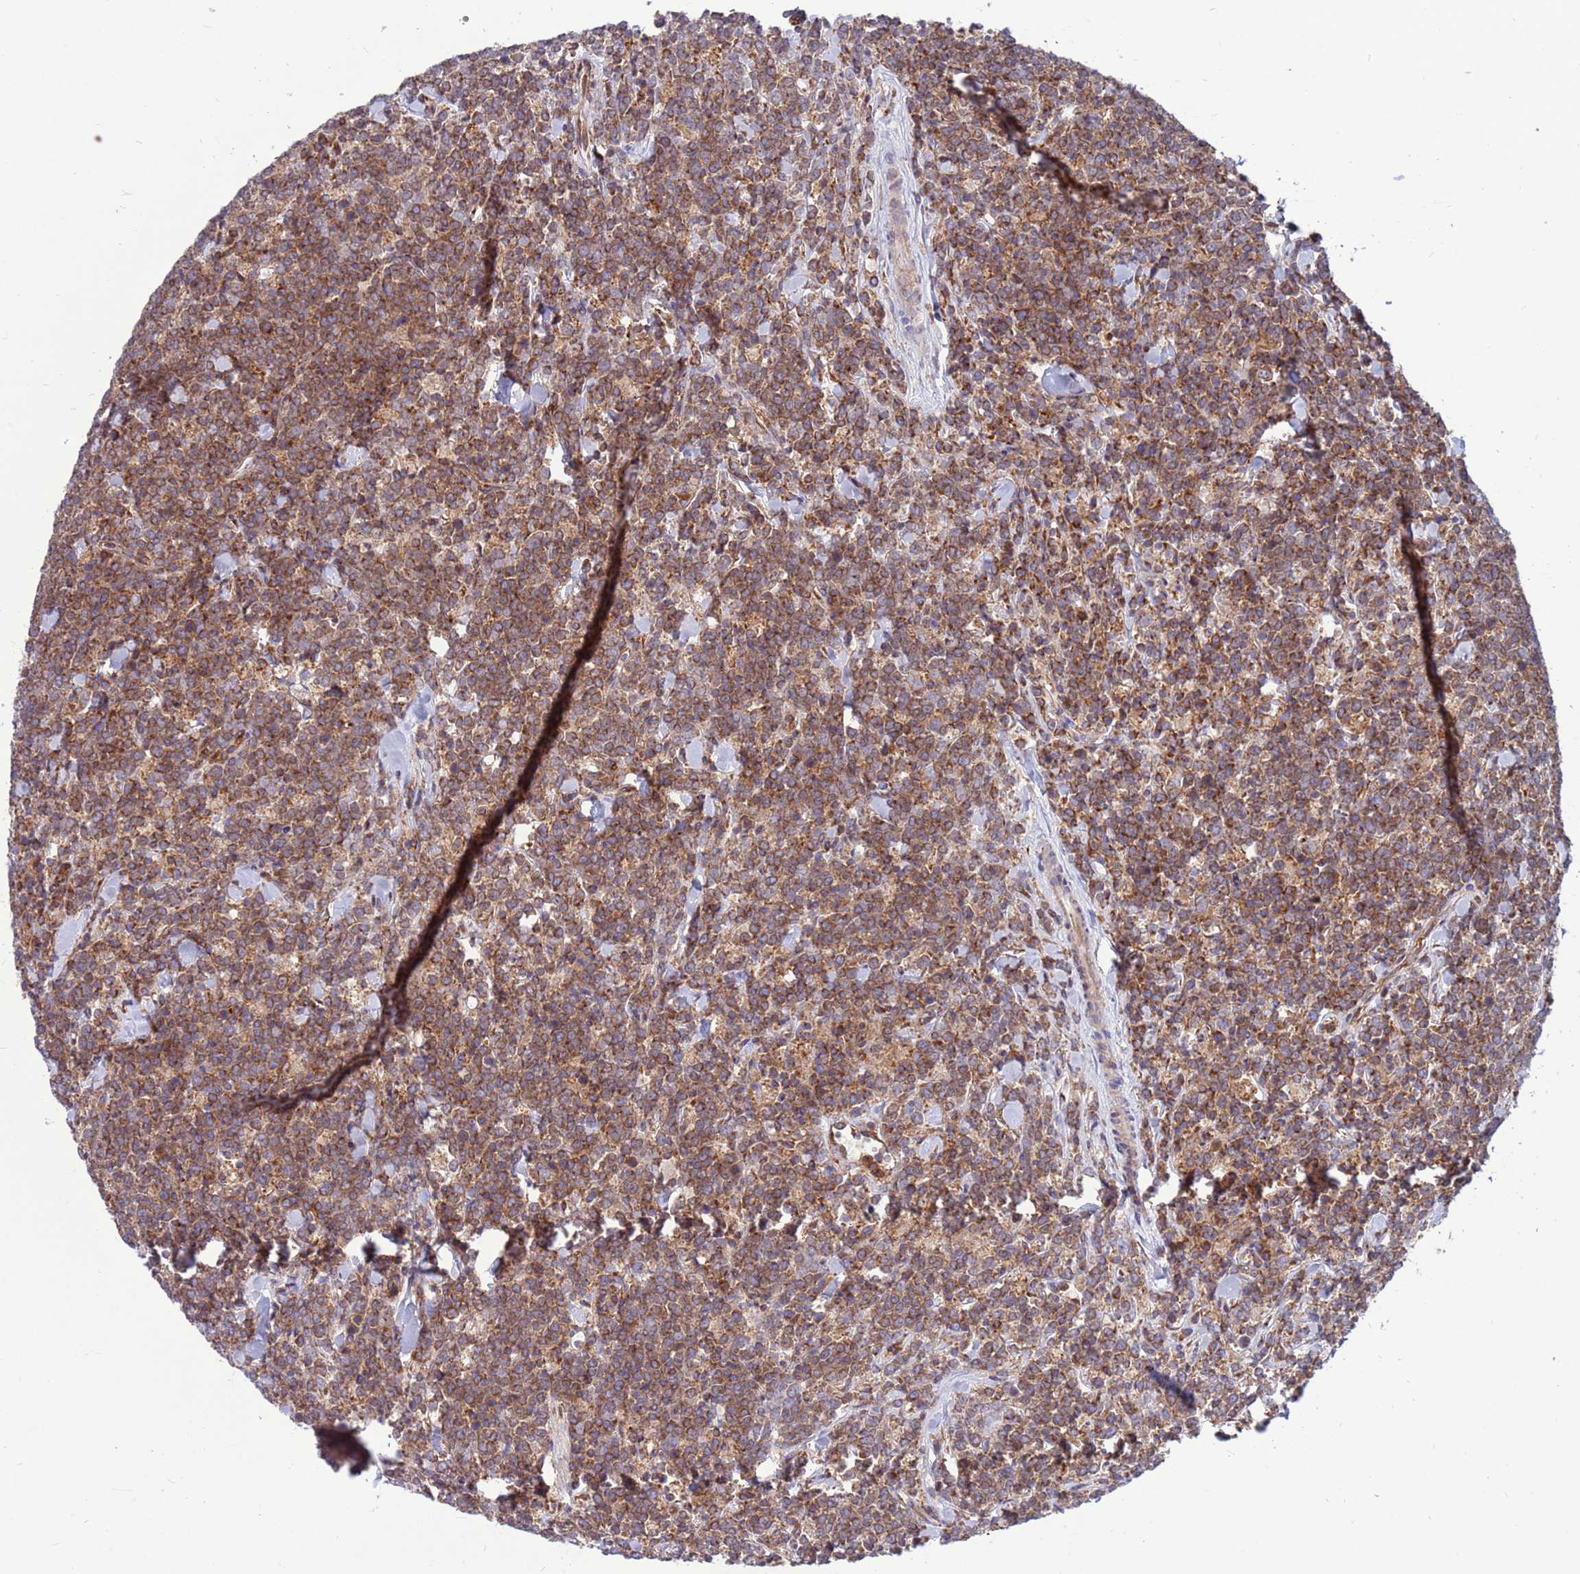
{"staining": {"intensity": "moderate", "quantity": ">75%", "location": "cytoplasmic/membranous"}, "tissue": "lymphoma", "cell_type": "Tumor cells", "image_type": "cancer", "snomed": [{"axis": "morphology", "description": "Malignant lymphoma, non-Hodgkin's type, High grade"}, {"axis": "topography", "description": "Small intestine"}], "caption": "IHC photomicrograph of malignant lymphoma, non-Hodgkin's type (high-grade) stained for a protein (brown), which exhibits medium levels of moderate cytoplasmic/membranous staining in about >75% of tumor cells.", "gene": "ZC3HAV1", "patient": {"sex": "male", "age": 8}}